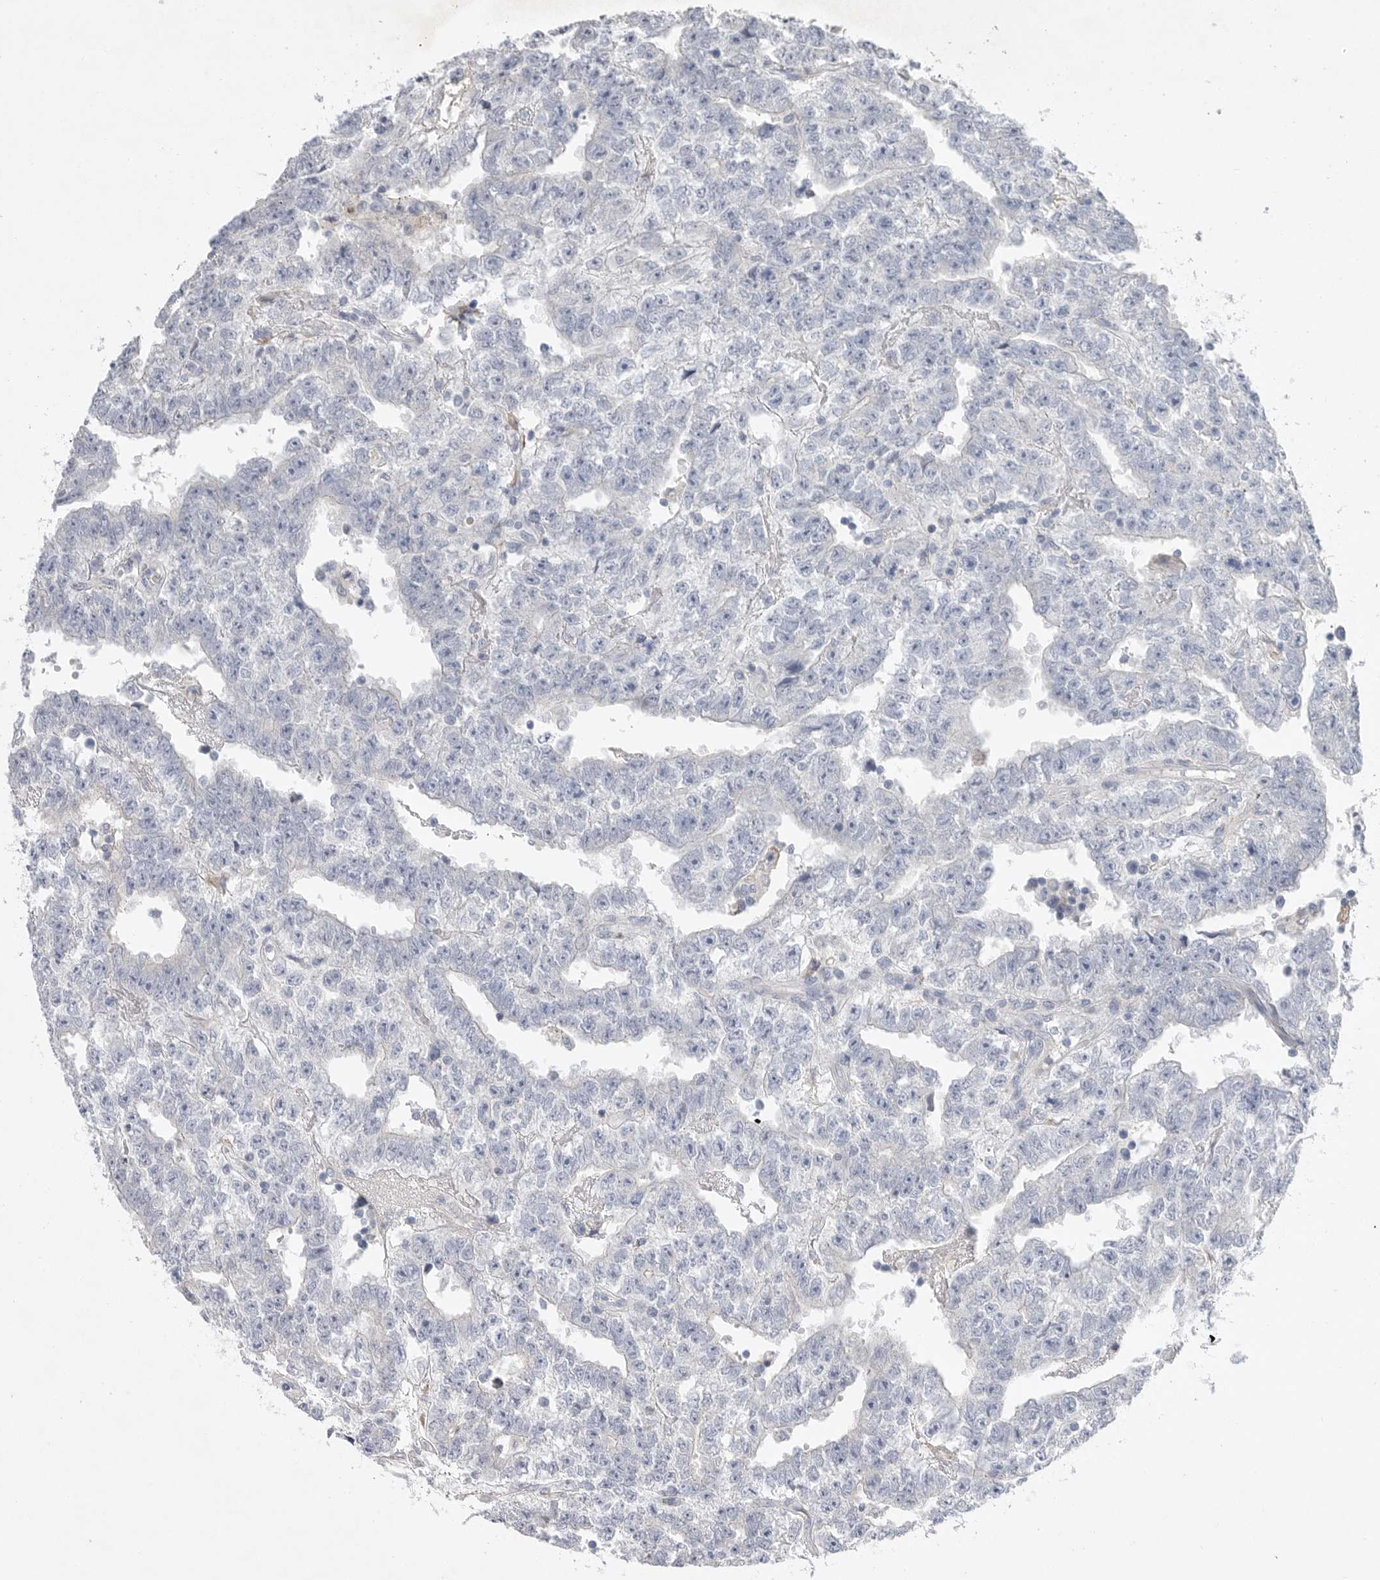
{"staining": {"intensity": "negative", "quantity": "none", "location": "none"}, "tissue": "testis cancer", "cell_type": "Tumor cells", "image_type": "cancer", "snomed": [{"axis": "morphology", "description": "Carcinoma, Embryonal, NOS"}, {"axis": "topography", "description": "Testis"}], "caption": "An image of embryonal carcinoma (testis) stained for a protein shows no brown staining in tumor cells.", "gene": "CAMK2B", "patient": {"sex": "male", "age": 25}}